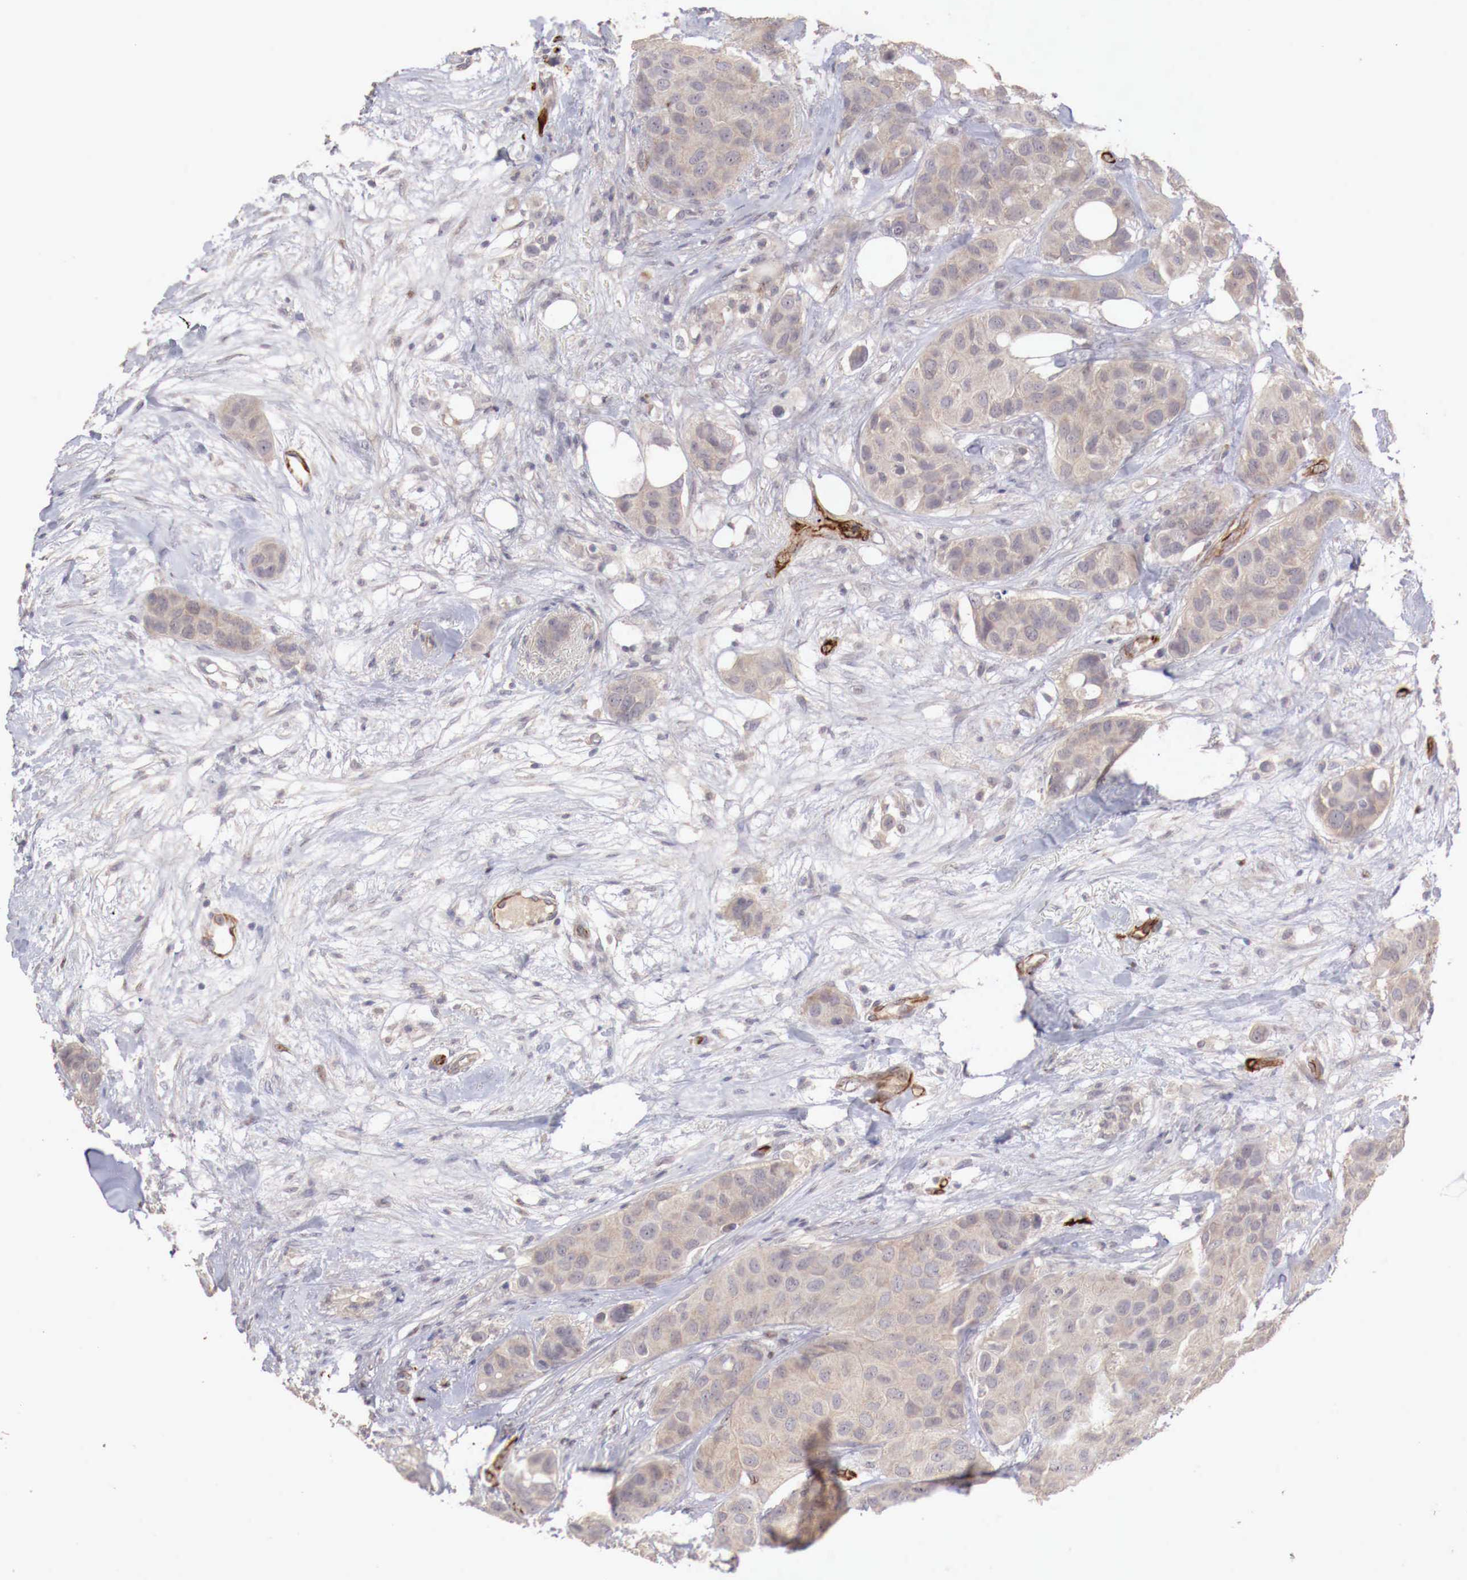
{"staining": {"intensity": "weak", "quantity": "25%-75%", "location": "cytoplasmic/membranous"}, "tissue": "breast cancer", "cell_type": "Tumor cells", "image_type": "cancer", "snomed": [{"axis": "morphology", "description": "Duct carcinoma"}, {"axis": "topography", "description": "Breast"}], "caption": "A brown stain labels weak cytoplasmic/membranous positivity of a protein in human invasive ductal carcinoma (breast) tumor cells.", "gene": "WT1", "patient": {"sex": "female", "age": 68}}